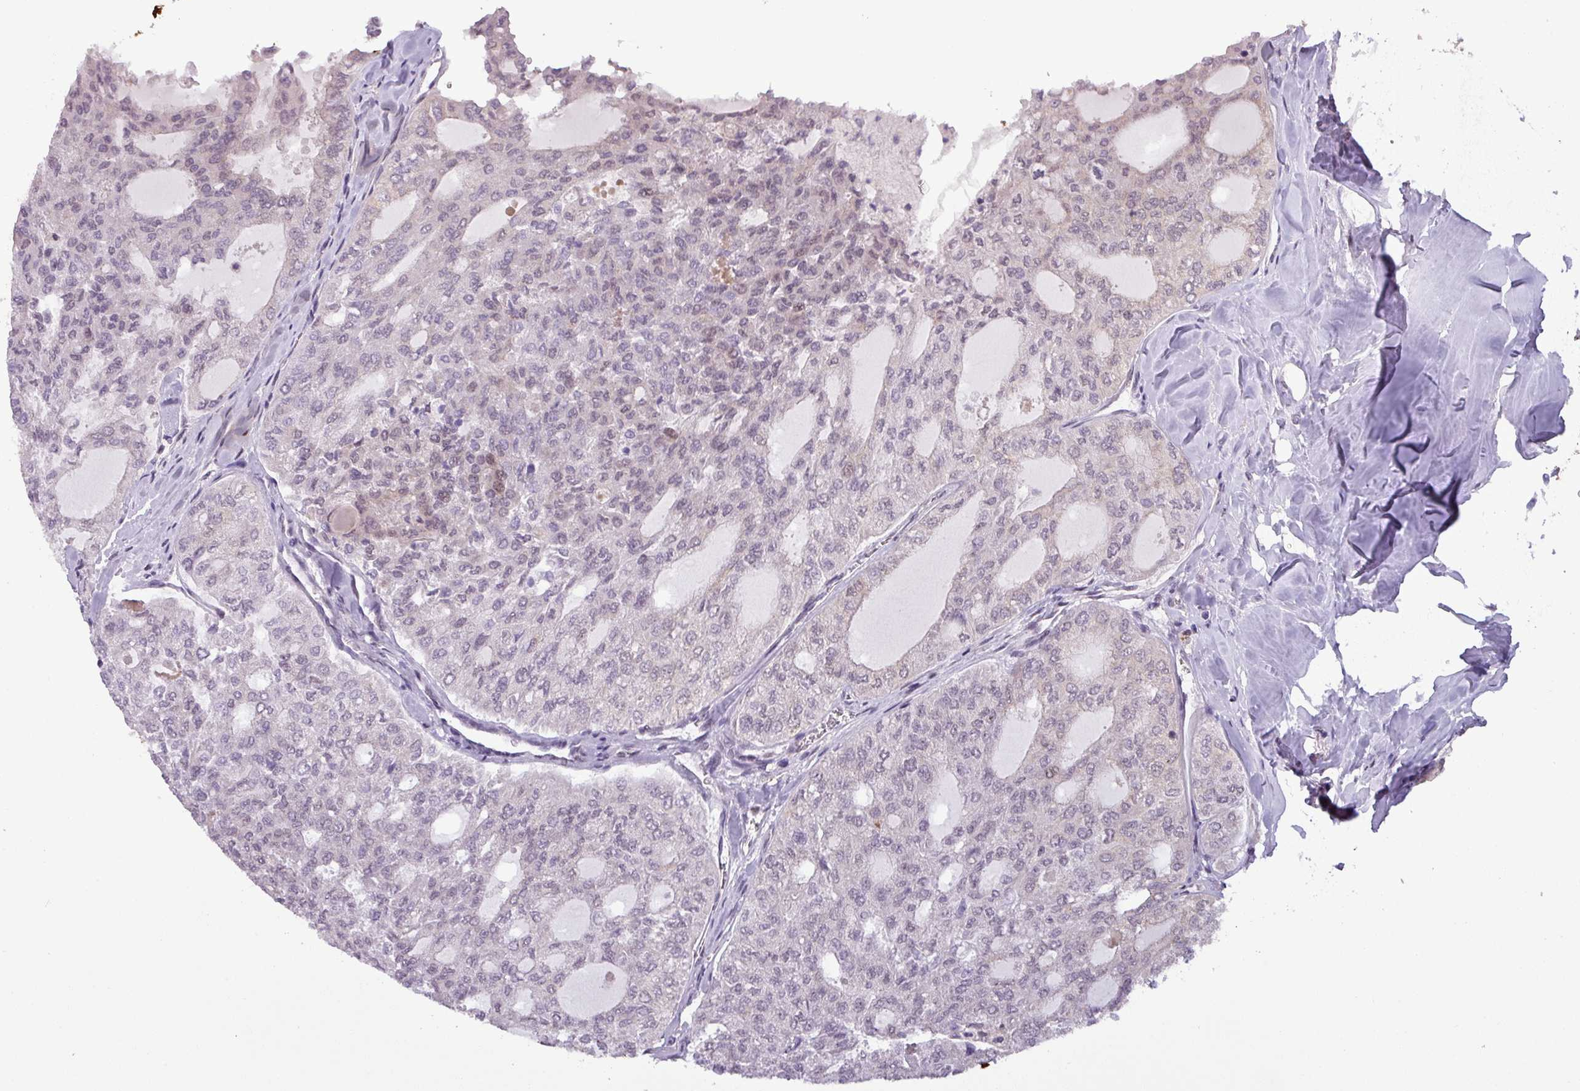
{"staining": {"intensity": "weak", "quantity": "<25%", "location": "nuclear"}, "tissue": "thyroid cancer", "cell_type": "Tumor cells", "image_type": "cancer", "snomed": [{"axis": "morphology", "description": "Follicular adenoma carcinoma, NOS"}, {"axis": "topography", "description": "Thyroid gland"}], "caption": "Thyroid cancer (follicular adenoma carcinoma) stained for a protein using immunohistochemistry displays no expression tumor cells.", "gene": "NPFFR1", "patient": {"sex": "male", "age": 75}}